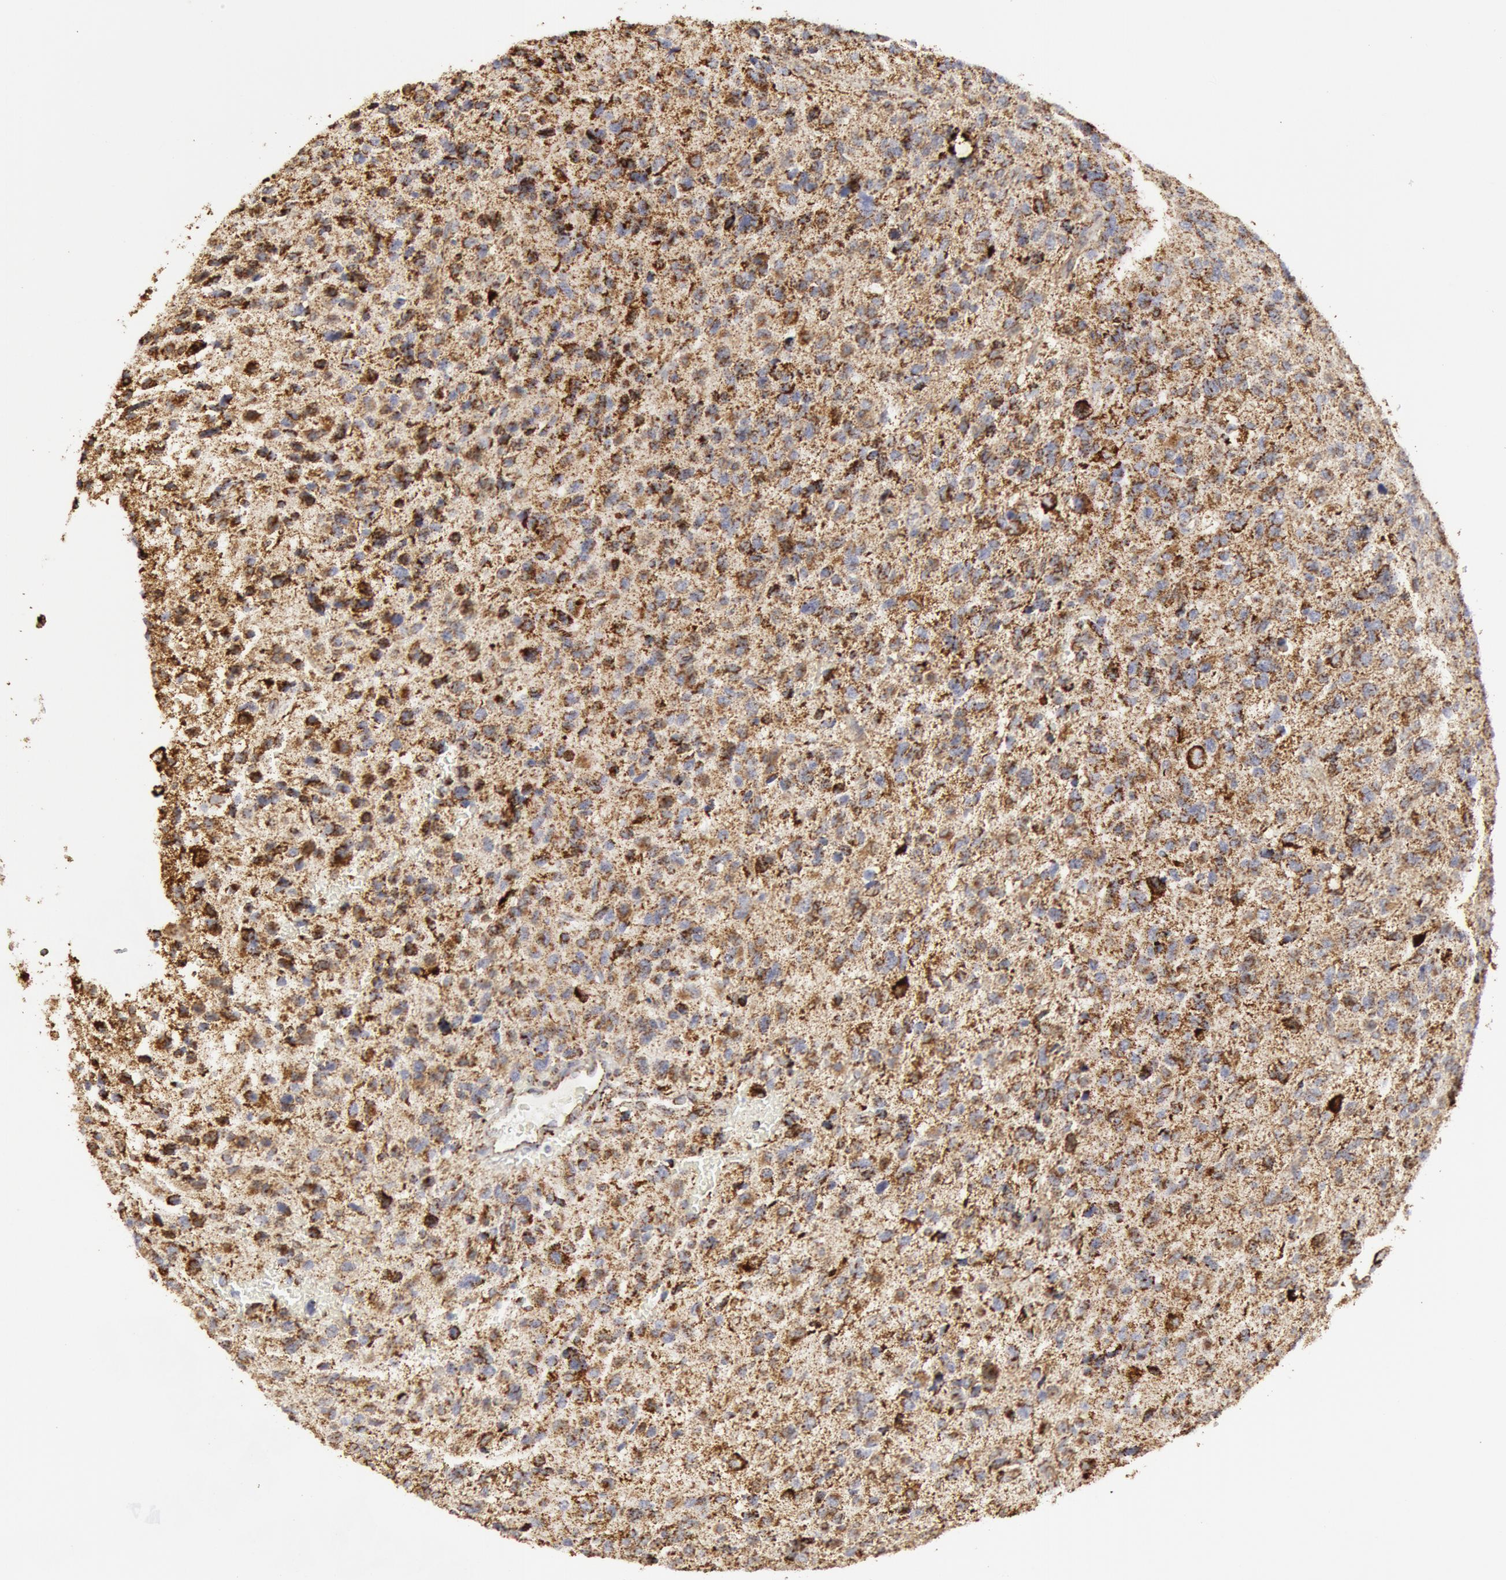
{"staining": {"intensity": "strong", "quantity": "25%-75%", "location": "cytoplasmic/membranous"}, "tissue": "glioma", "cell_type": "Tumor cells", "image_type": "cancer", "snomed": [{"axis": "morphology", "description": "Glioma, malignant, High grade"}, {"axis": "topography", "description": "Brain"}], "caption": "Malignant glioma (high-grade) was stained to show a protein in brown. There is high levels of strong cytoplasmic/membranous staining in approximately 25%-75% of tumor cells.", "gene": "ATP5F1B", "patient": {"sex": "female", "age": 60}}